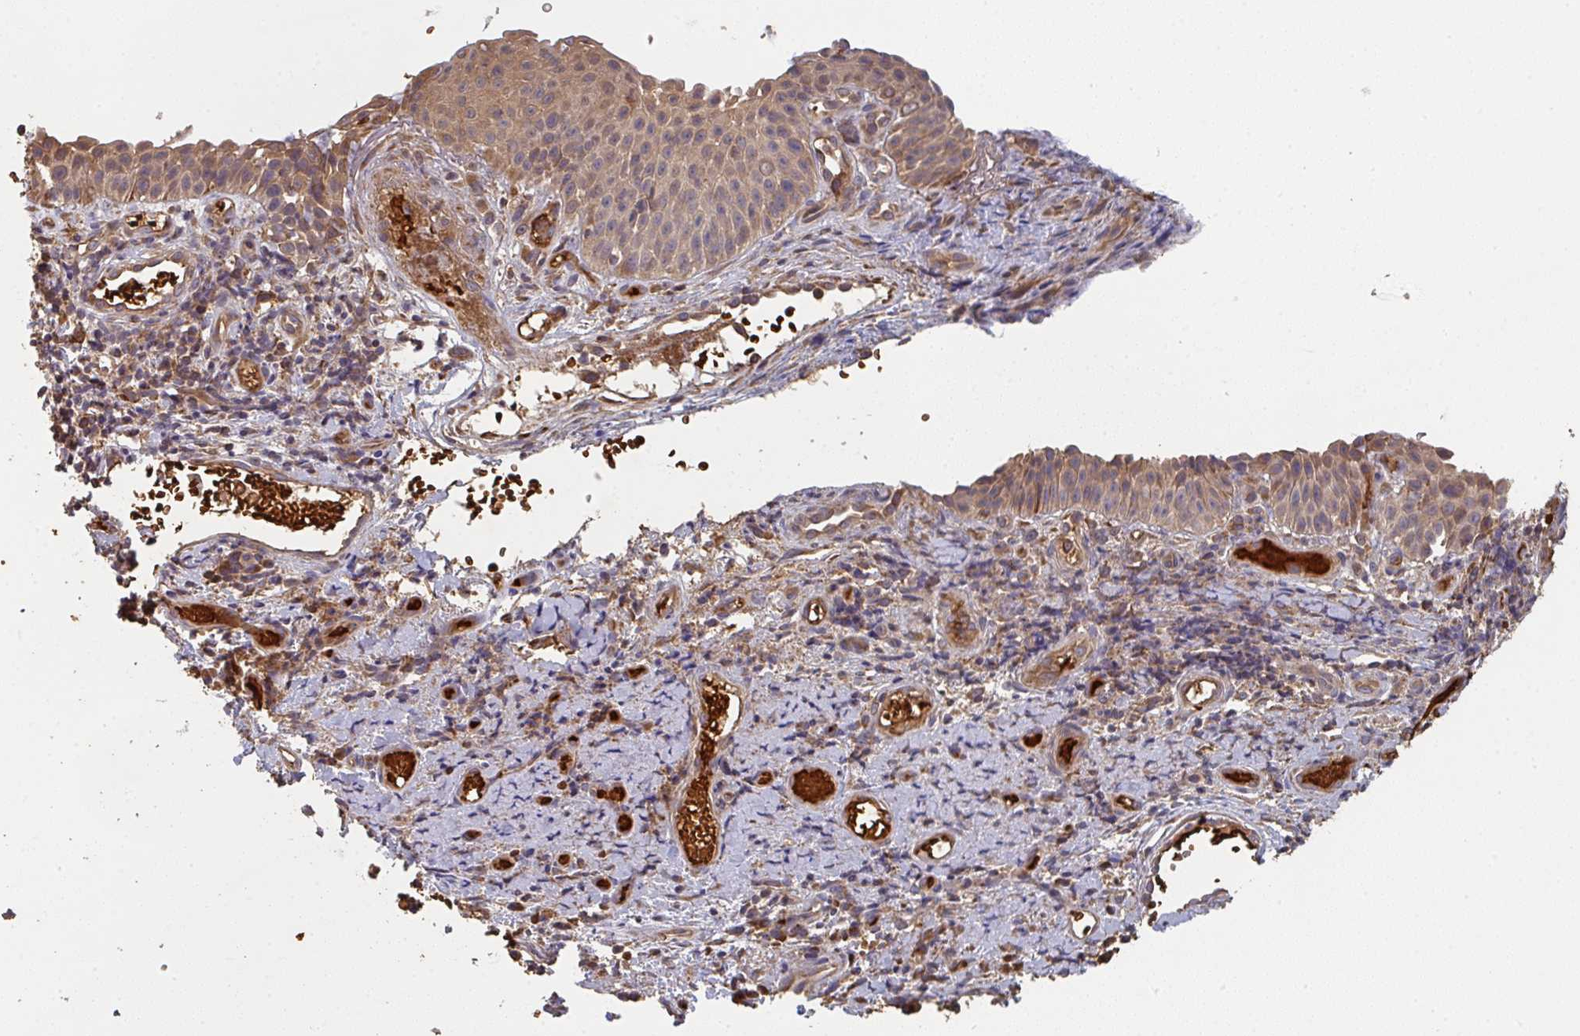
{"staining": {"intensity": "moderate", "quantity": ">75%", "location": "cytoplasmic/membranous"}, "tissue": "nasopharynx", "cell_type": "Respiratory epithelial cells", "image_type": "normal", "snomed": [{"axis": "morphology", "description": "Normal tissue, NOS"}, {"axis": "morphology", "description": "Inflammation, NOS"}, {"axis": "topography", "description": "Nasopharynx"}], "caption": "Protein staining of benign nasopharynx reveals moderate cytoplasmic/membranous staining in about >75% of respiratory epithelial cells.", "gene": "POLG", "patient": {"sex": "male", "age": 54}}